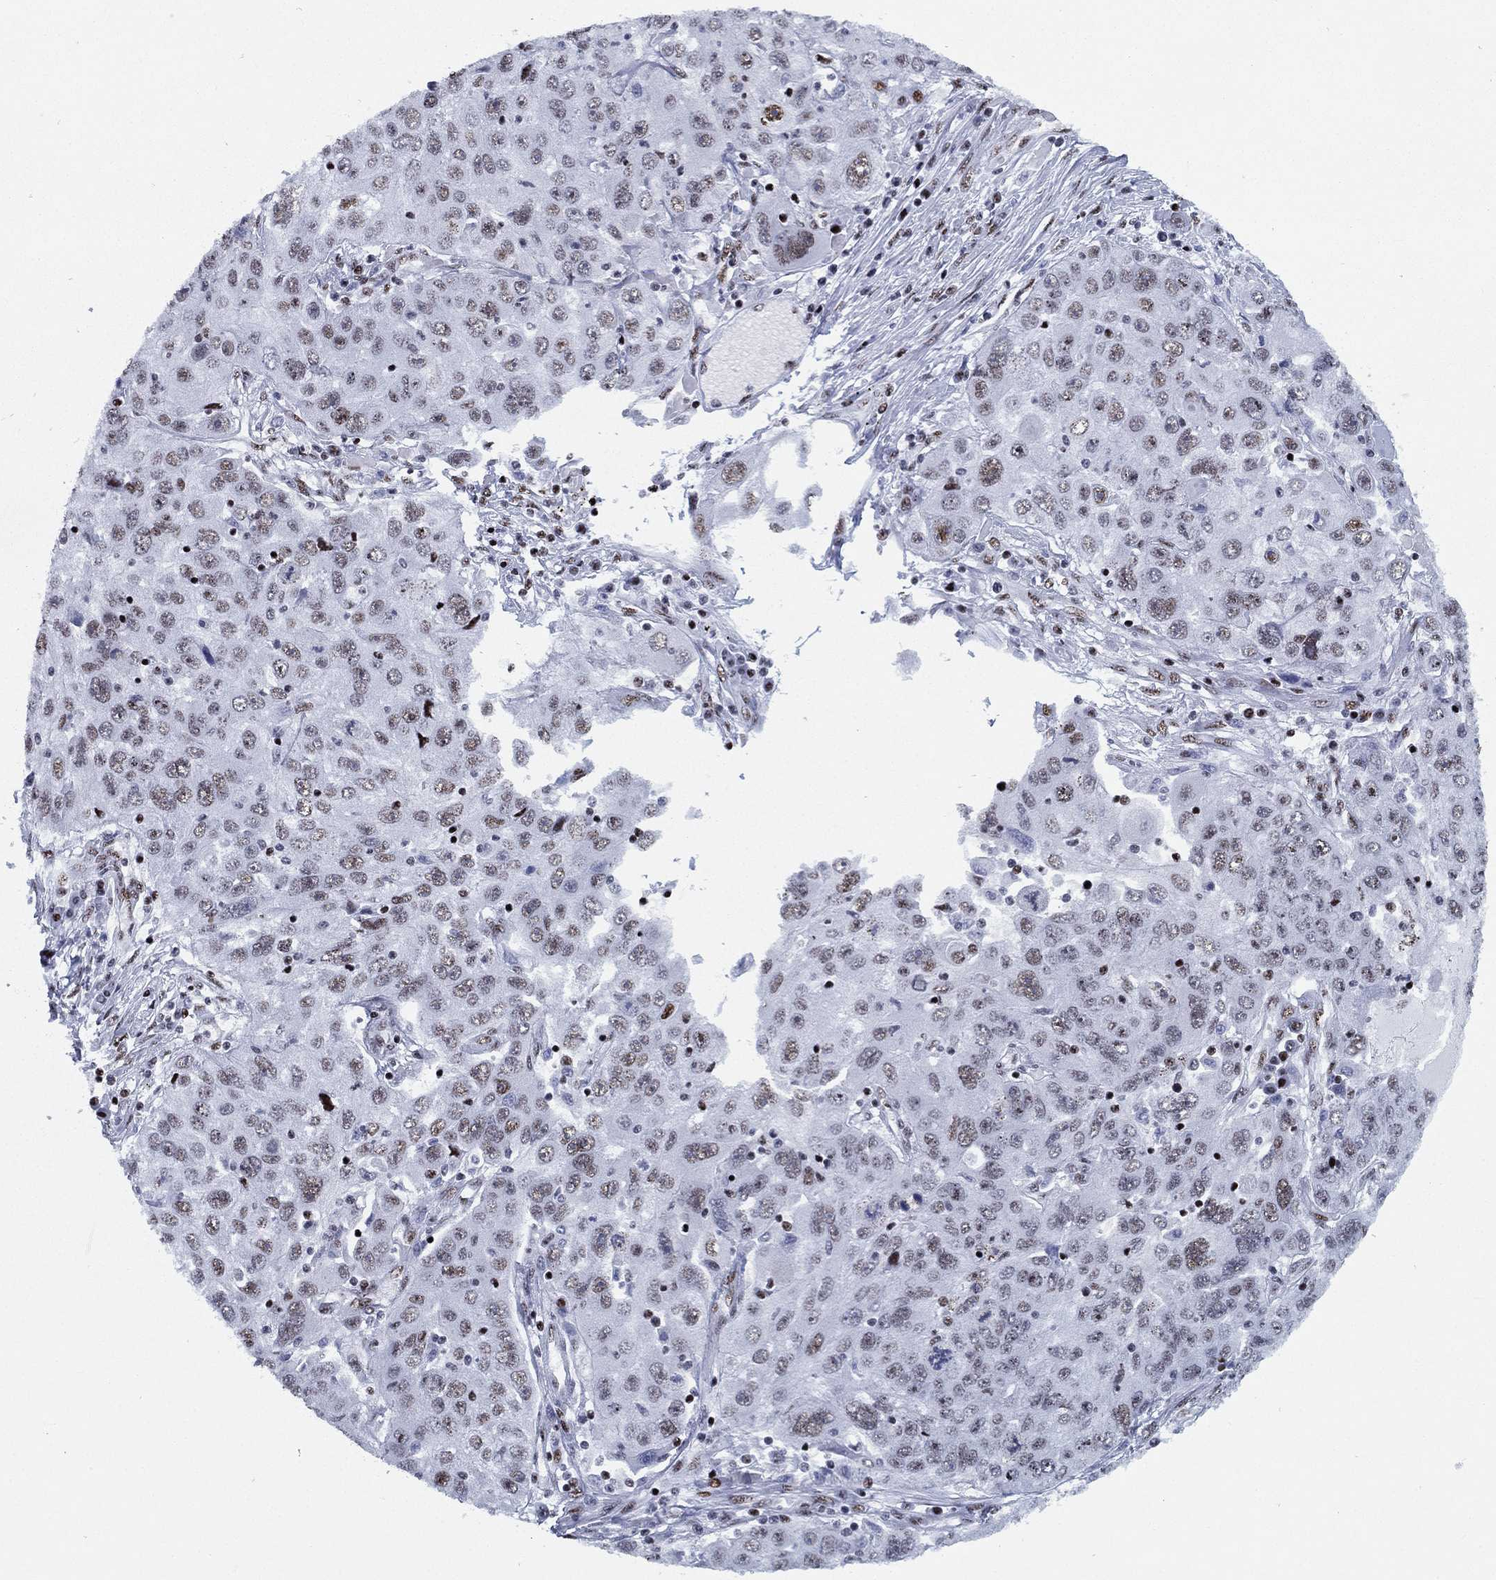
{"staining": {"intensity": "moderate", "quantity": "25%-75%", "location": "nuclear"}, "tissue": "stomach cancer", "cell_type": "Tumor cells", "image_type": "cancer", "snomed": [{"axis": "morphology", "description": "Adenocarcinoma, NOS"}, {"axis": "topography", "description": "Stomach"}], "caption": "Immunohistochemistry (DAB) staining of adenocarcinoma (stomach) reveals moderate nuclear protein positivity in approximately 25%-75% of tumor cells.", "gene": "CYB561D2", "patient": {"sex": "male", "age": 56}}